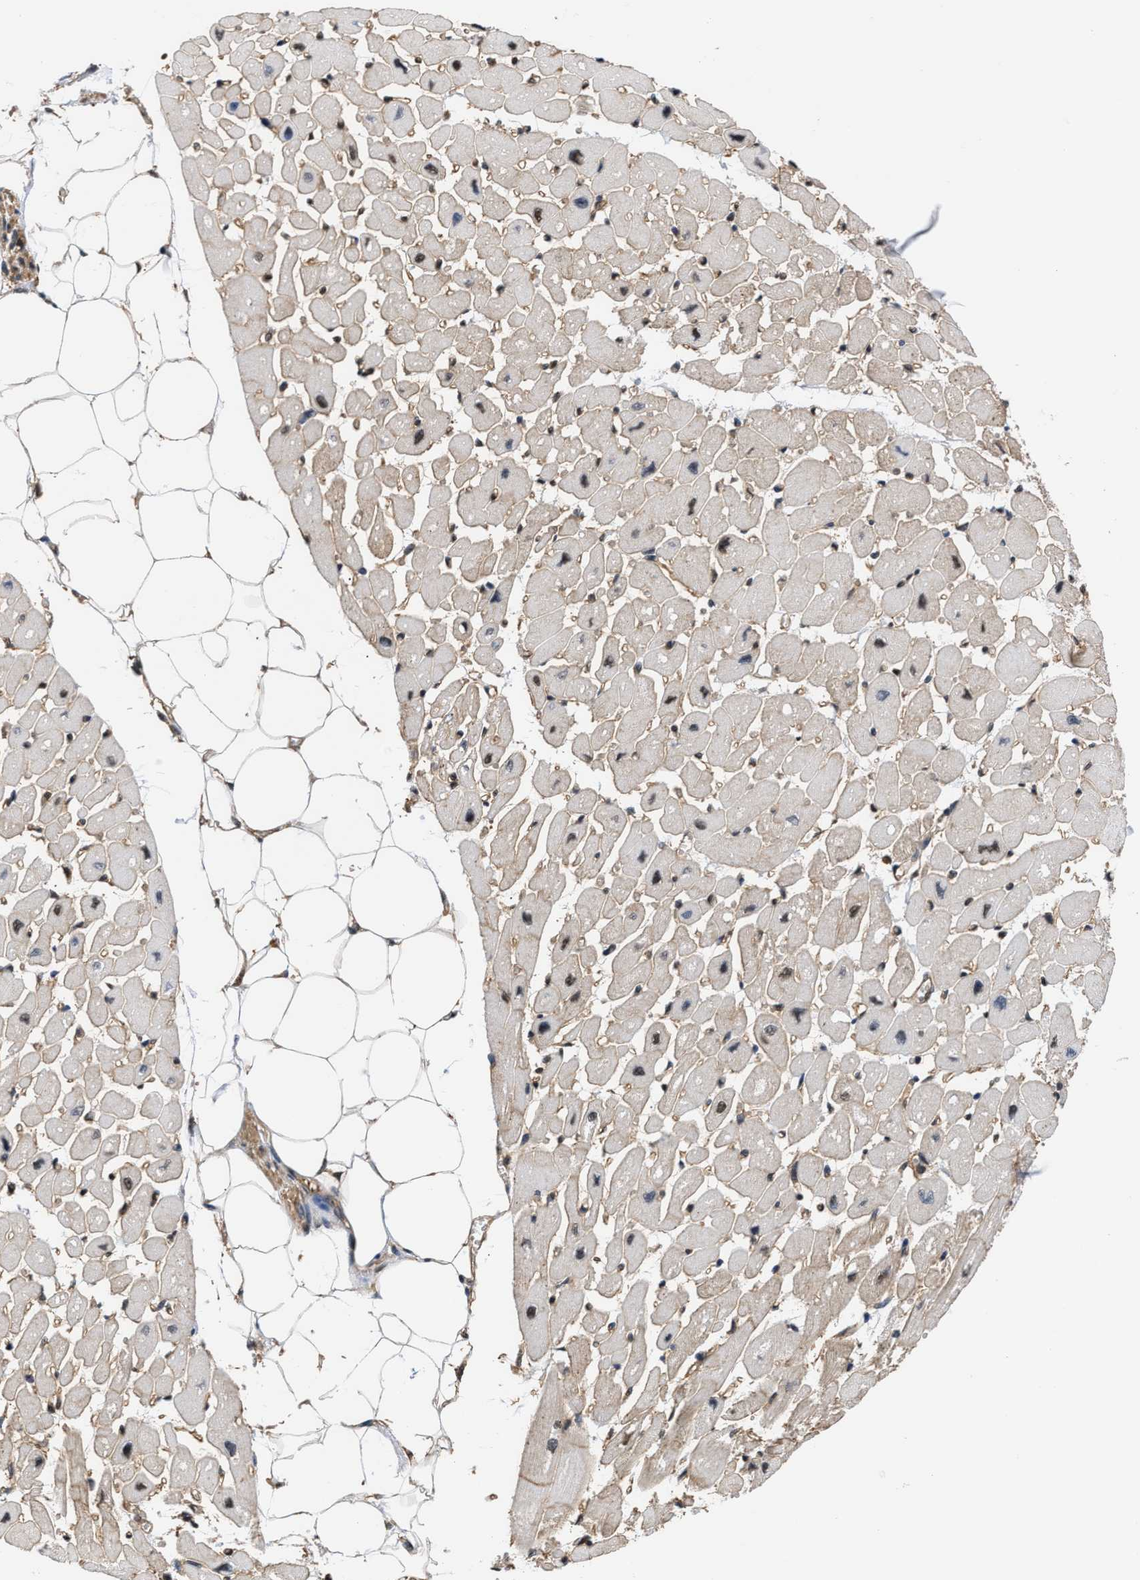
{"staining": {"intensity": "weak", "quantity": "25%-75%", "location": "nuclear"}, "tissue": "heart muscle", "cell_type": "Cardiomyocytes", "image_type": "normal", "snomed": [{"axis": "morphology", "description": "Normal tissue, NOS"}, {"axis": "topography", "description": "Heart"}], "caption": "Approximately 25%-75% of cardiomyocytes in unremarkable human heart muscle reveal weak nuclear protein positivity as visualized by brown immunohistochemical staining.", "gene": "SCAI", "patient": {"sex": "female", "age": 54}}